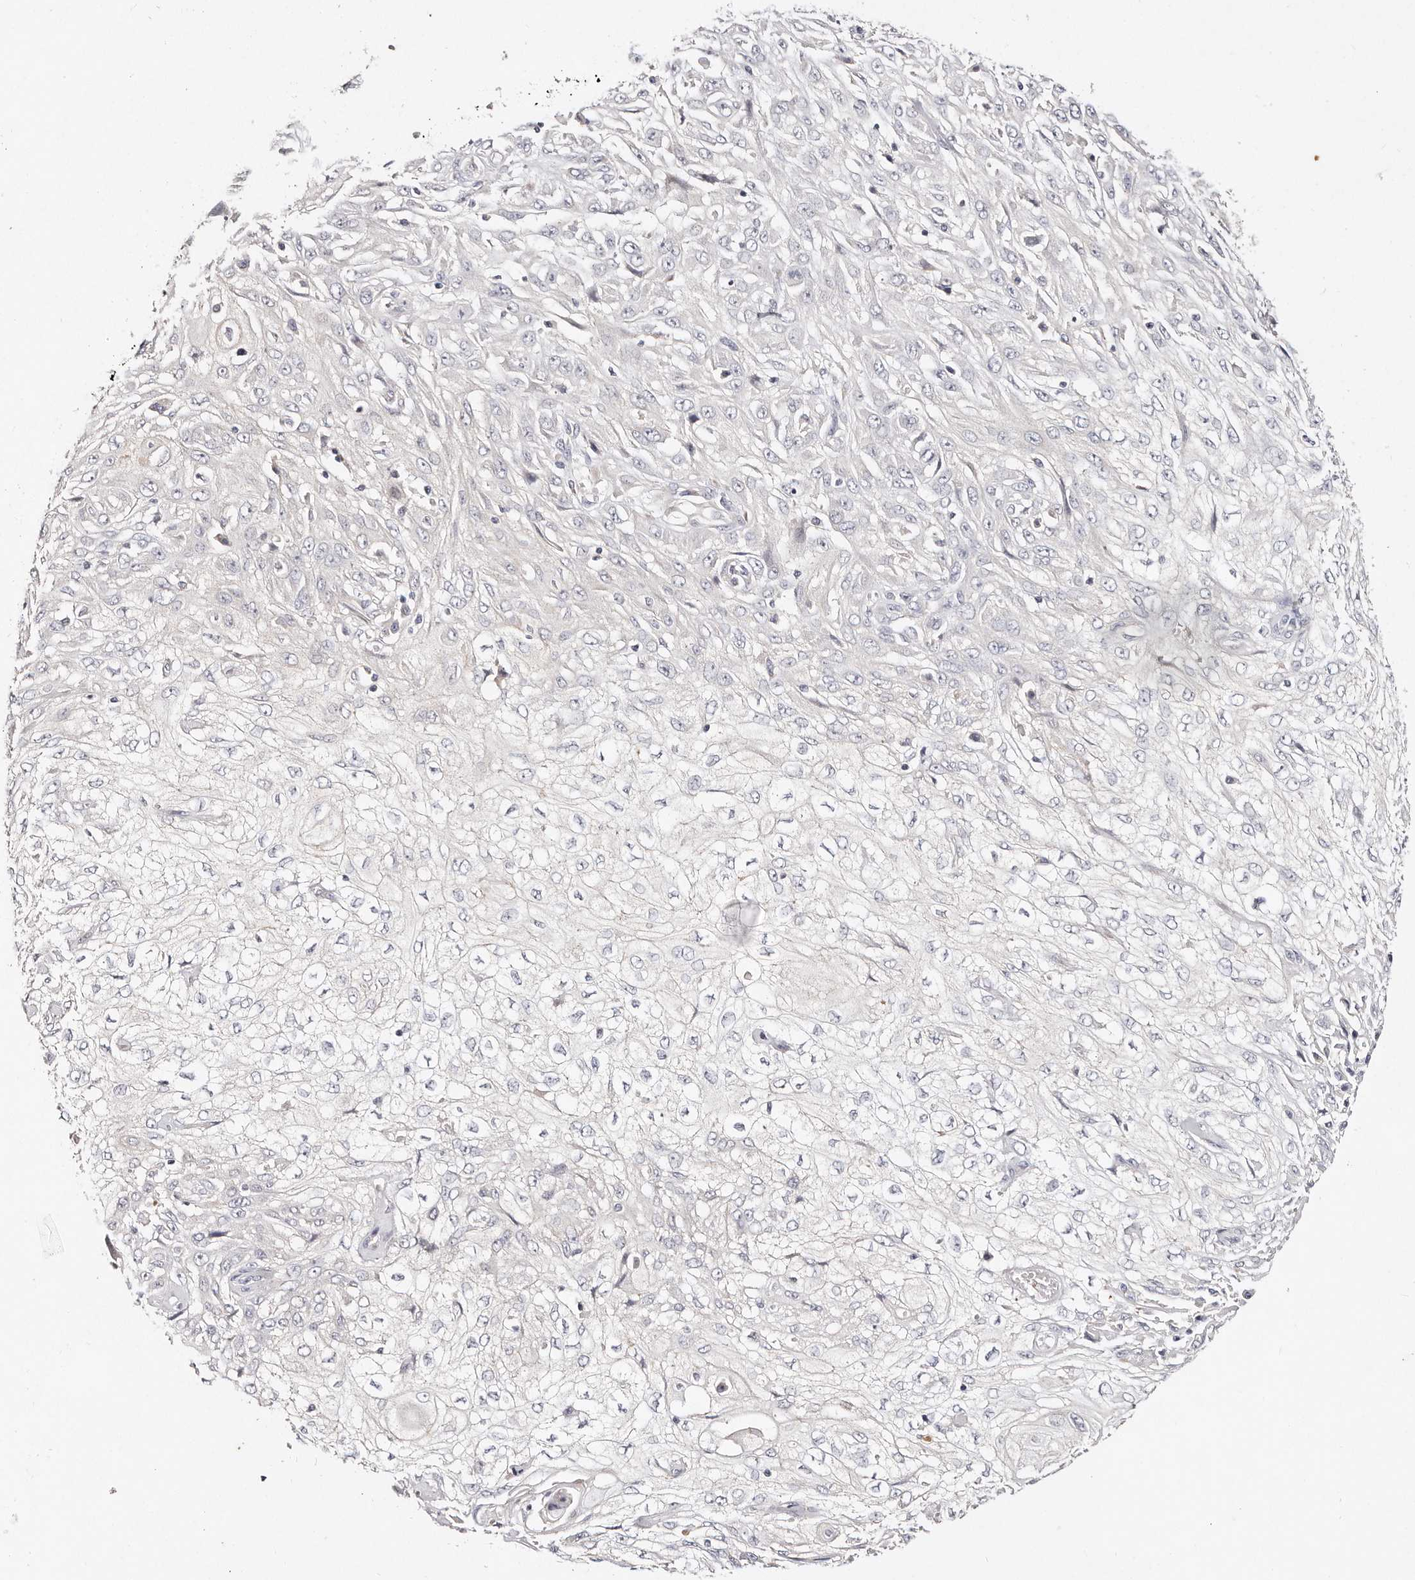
{"staining": {"intensity": "negative", "quantity": "none", "location": "none"}, "tissue": "skin cancer", "cell_type": "Tumor cells", "image_type": "cancer", "snomed": [{"axis": "morphology", "description": "Squamous cell carcinoma, NOS"}, {"axis": "morphology", "description": "Squamous cell carcinoma, metastatic, NOS"}, {"axis": "topography", "description": "Skin"}, {"axis": "topography", "description": "Lymph node"}], "caption": "High power microscopy image of an IHC histopathology image of squamous cell carcinoma (skin), revealing no significant expression in tumor cells.", "gene": "VIPAS39", "patient": {"sex": "male", "age": 75}}